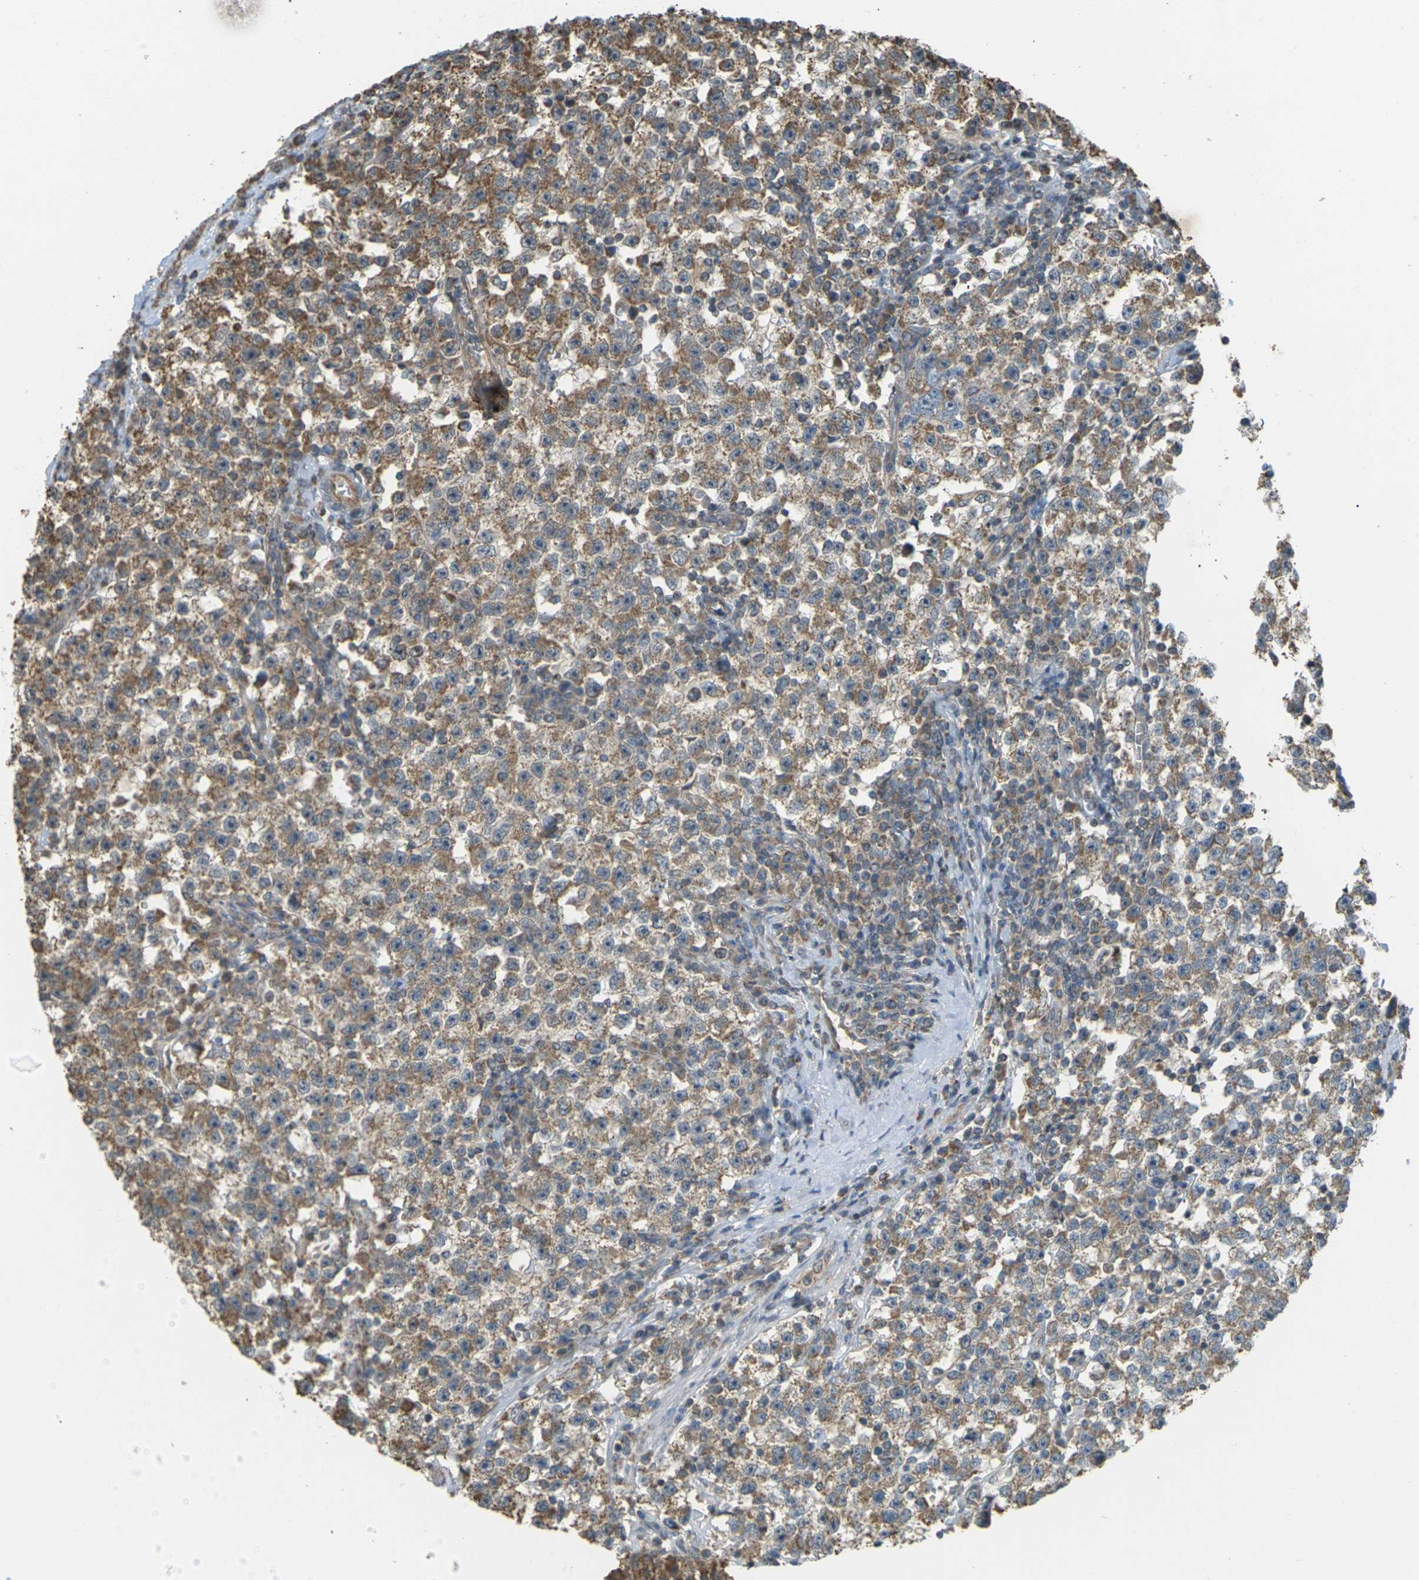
{"staining": {"intensity": "moderate", "quantity": ">75%", "location": "cytoplasmic/membranous"}, "tissue": "testis cancer", "cell_type": "Tumor cells", "image_type": "cancer", "snomed": [{"axis": "morphology", "description": "Seminoma, NOS"}, {"axis": "topography", "description": "Testis"}], "caption": "High-power microscopy captured an IHC histopathology image of testis cancer (seminoma), revealing moderate cytoplasmic/membranous positivity in approximately >75% of tumor cells.", "gene": "KSR1", "patient": {"sex": "male", "age": 22}}